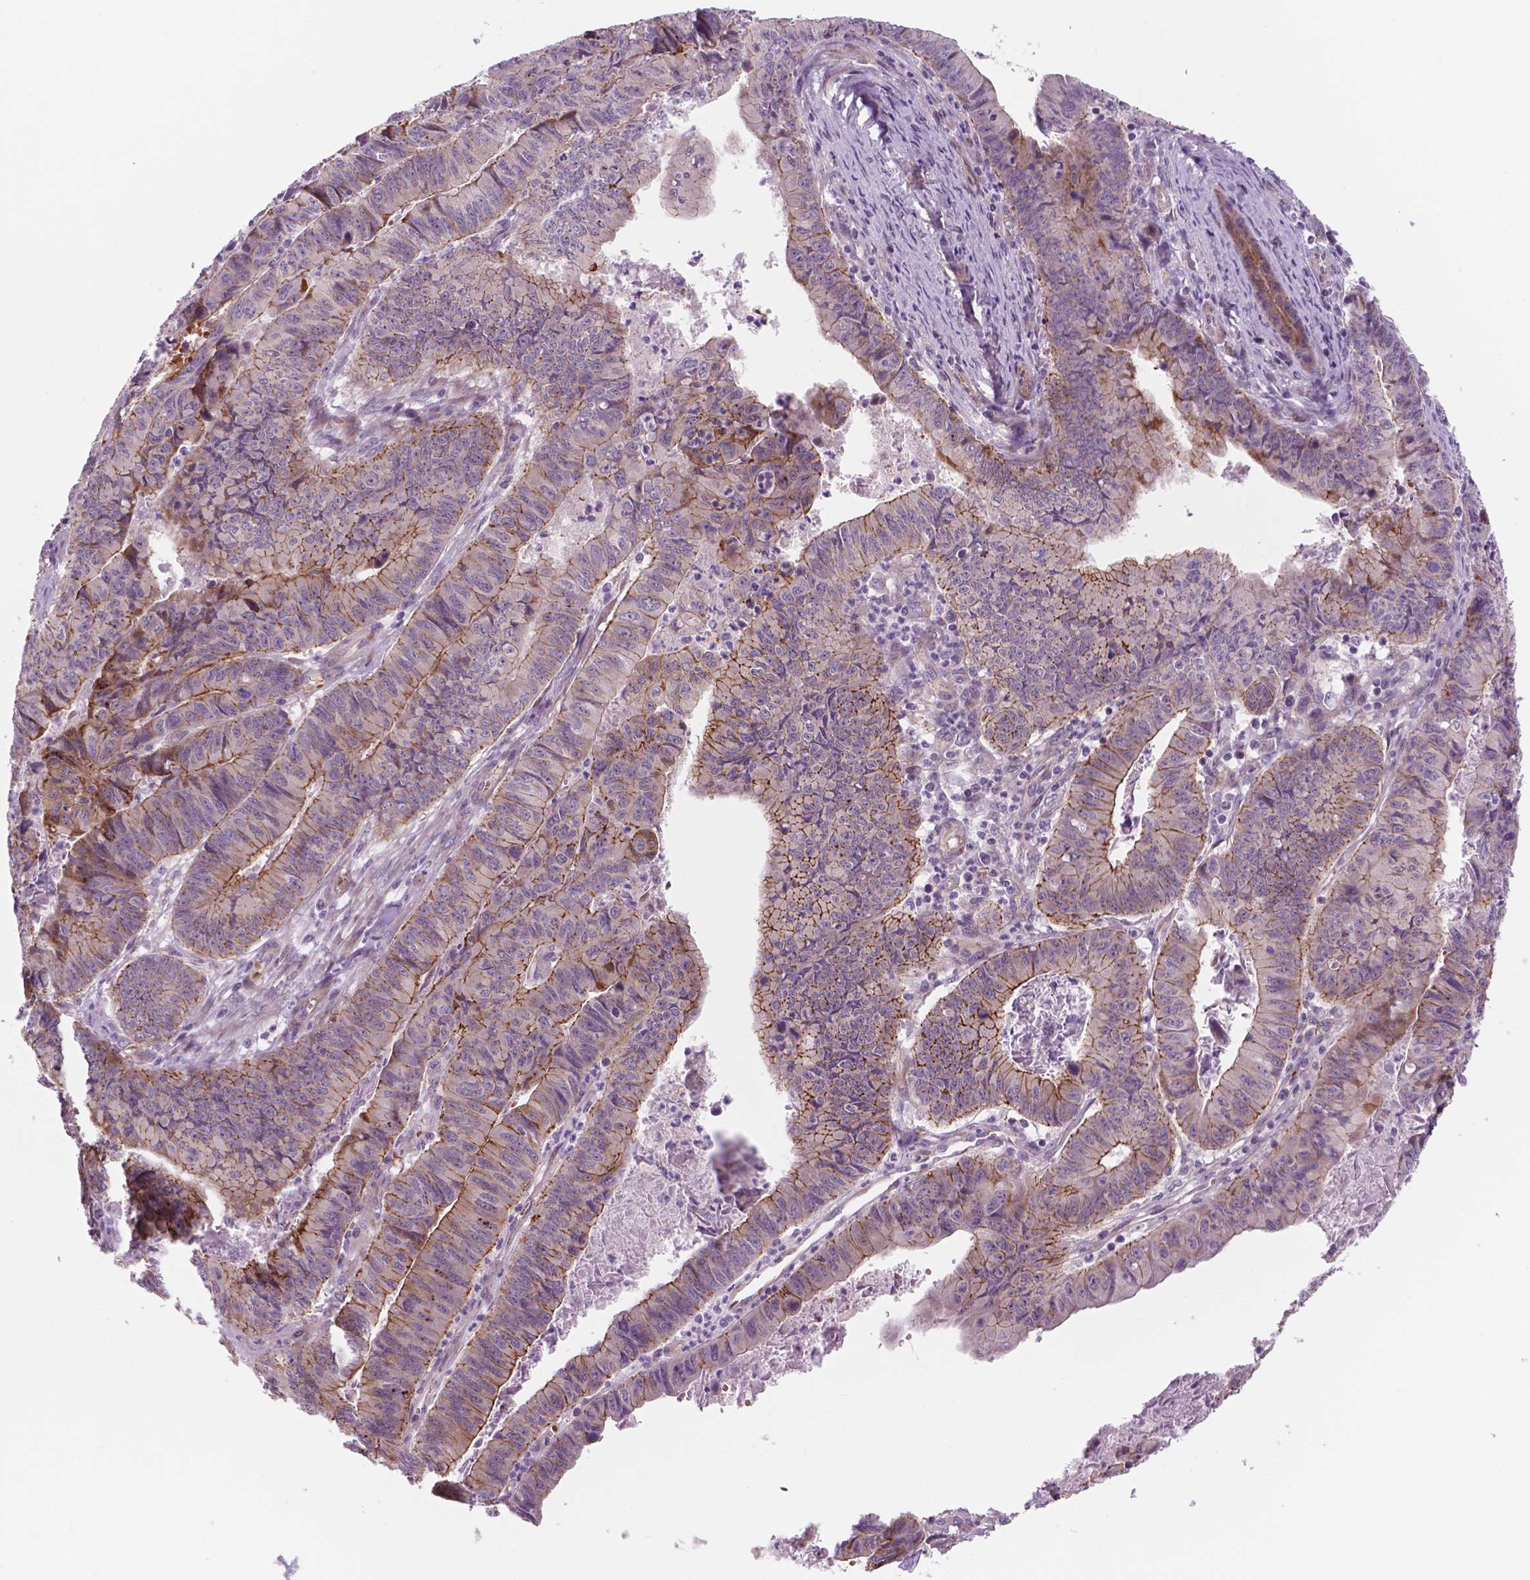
{"staining": {"intensity": "moderate", "quantity": "<25%", "location": "cytoplasmic/membranous"}, "tissue": "stomach cancer", "cell_type": "Tumor cells", "image_type": "cancer", "snomed": [{"axis": "morphology", "description": "Adenocarcinoma, NOS"}, {"axis": "topography", "description": "Stomach, lower"}], "caption": "Immunohistochemical staining of stomach cancer exhibits moderate cytoplasmic/membranous protein expression in about <25% of tumor cells.", "gene": "RND3", "patient": {"sex": "male", "age": 77}}